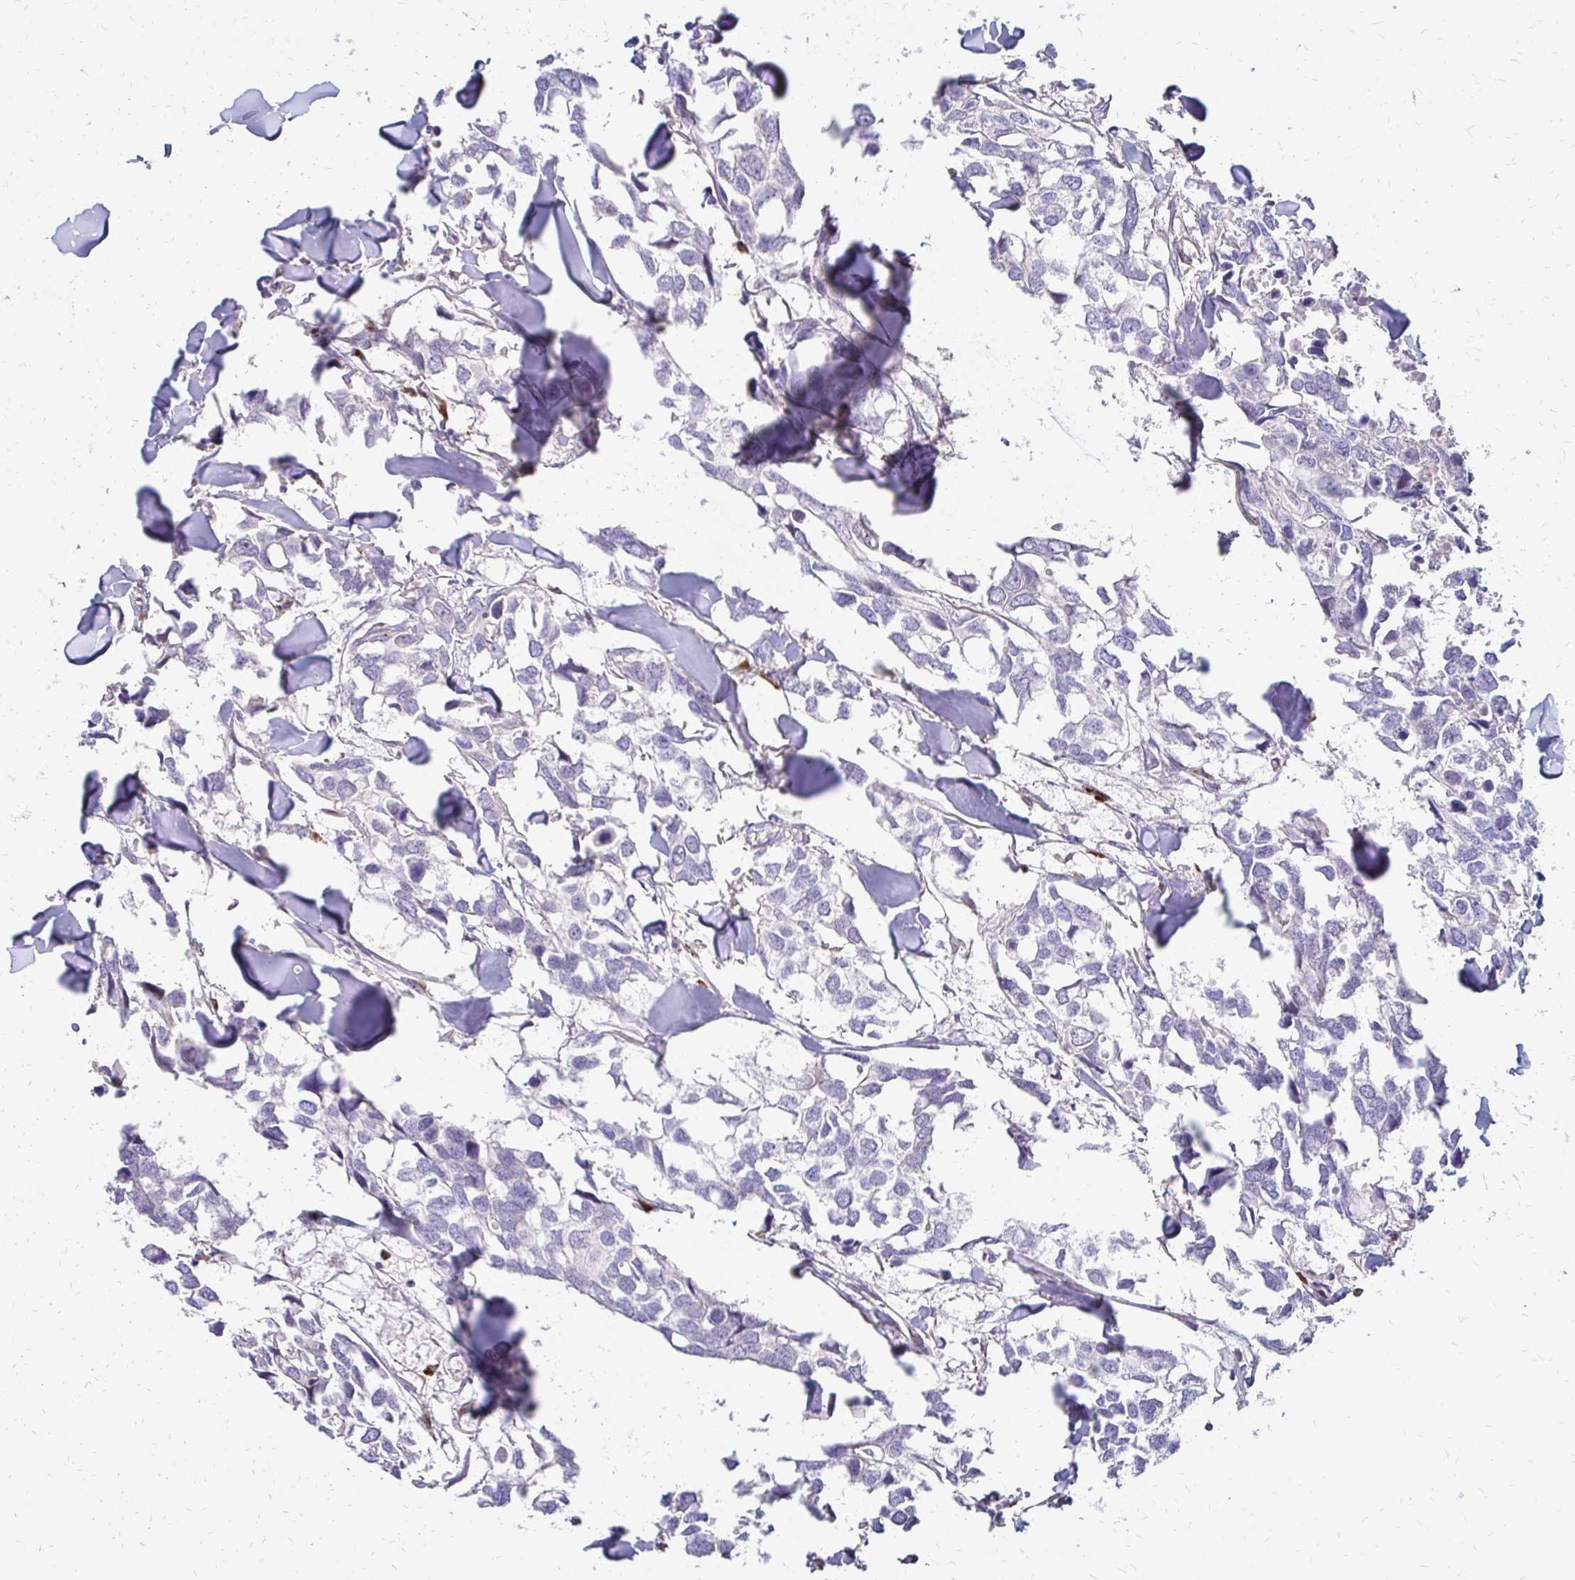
{"staining": {"intensity": "negative", "quantity": "none", "location": "none"}, "tissue": "breast cancer", "cell_type": "Tumor cells", "image_type": "cancer", "snomed": [{"axis": "morphology", "description": "Duct carcinoma"}, {"axis": "topography", "description": "Breast"}], "caption": "DAB (3,3'-diaminobenzidine) immunohistochemical staining of human breast cancer reveals no significant expression in tumor cells.", "gene": "IDUA", "patient": {"sex": "female", "age": 83}}